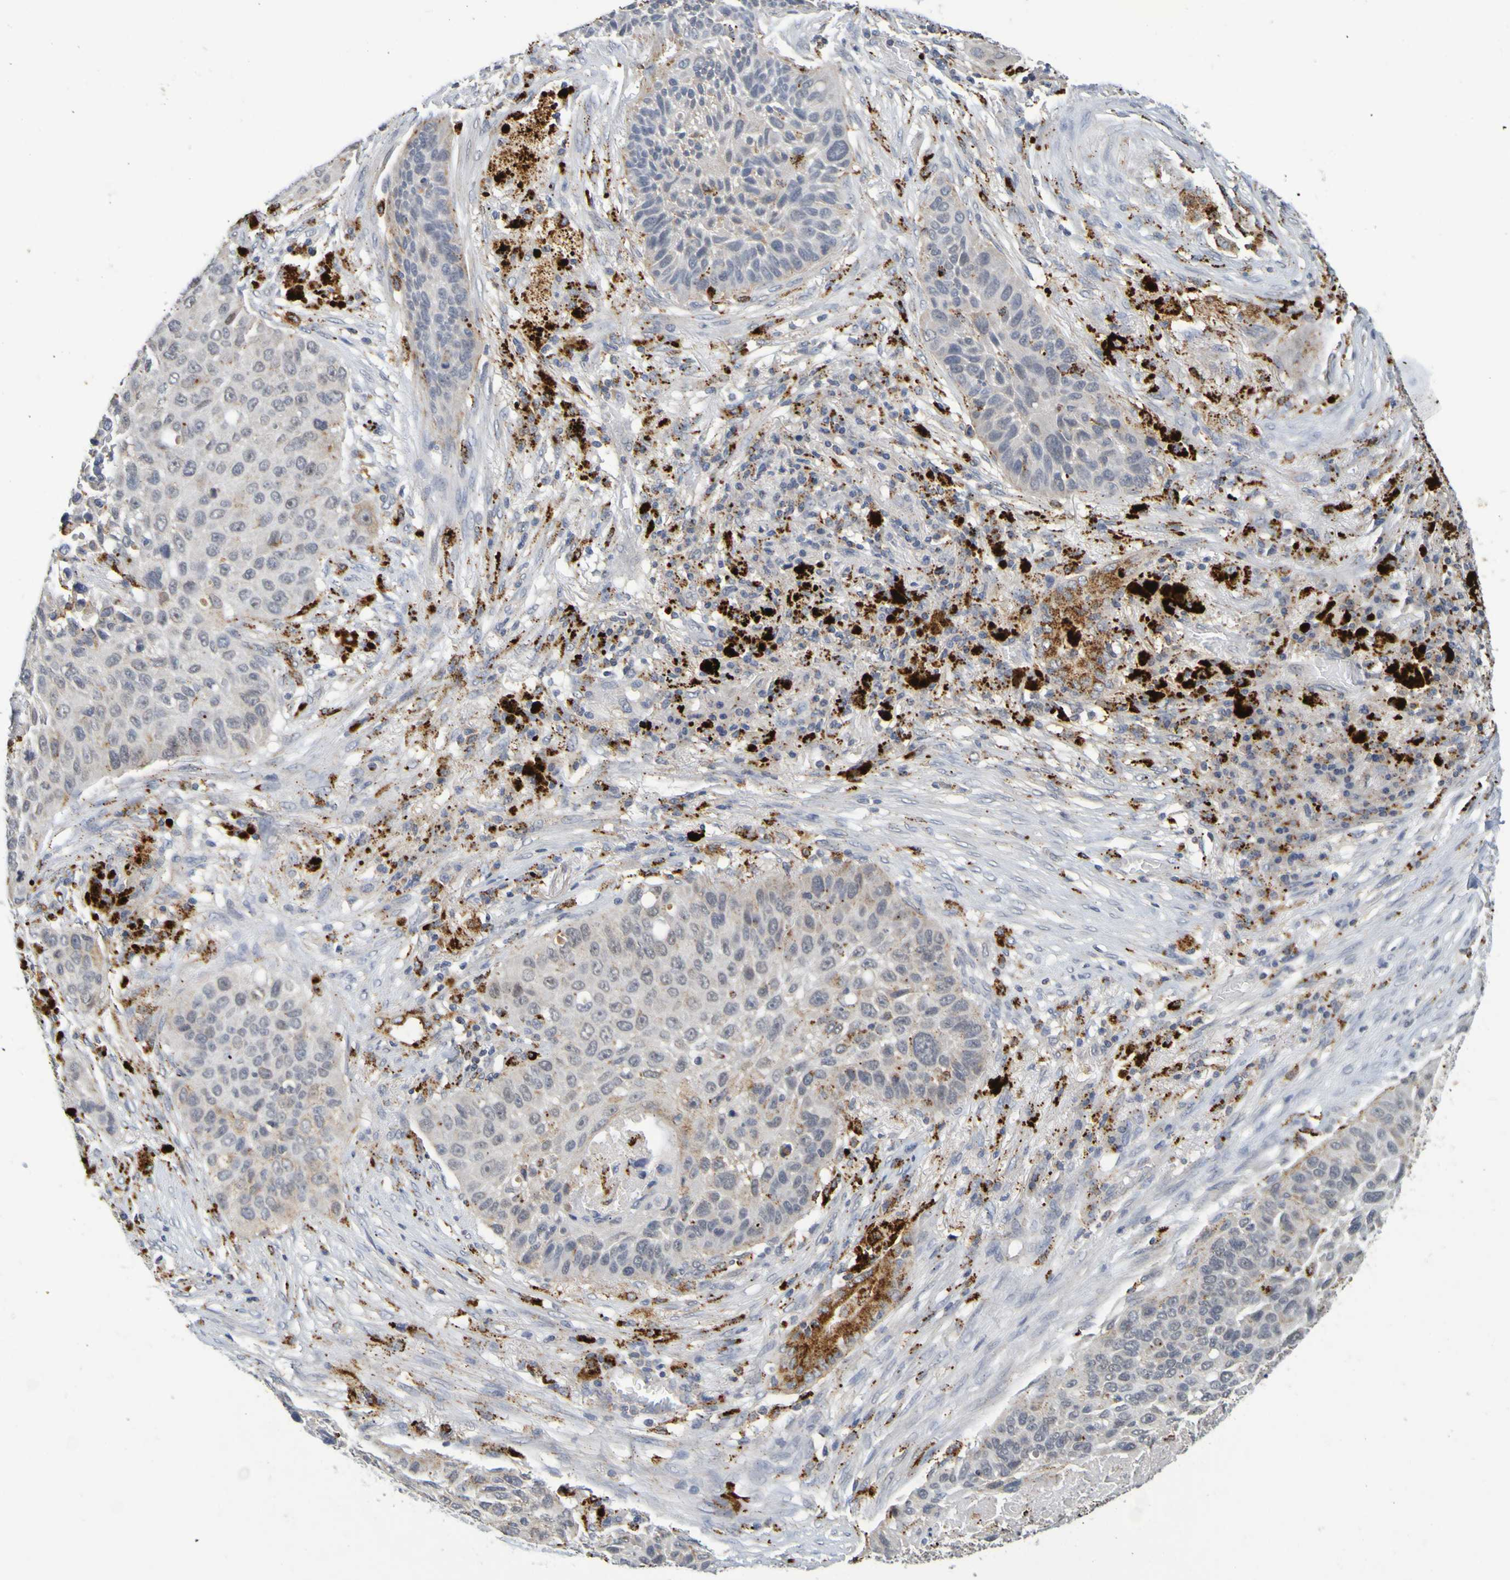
{"staining": {"intensity": "weak", "quantity": "<25%", "location": "cytoplasmic/membranous"}, "tissue": "lung cancer", "cell_type": "Tumor cells", "image_type": "cancer", "snomed": [{"axis": "morphology", "description": "Squamous cell carcinoma, NOS"}, {"axis": "topography", "description": "Lung"}], "caption": "Immunohistochemistry (IHC) histopathology image of lung cancer (squamous cell carcinoma) stained for a protein (brown), which shows no positivity in tumor cells. The staining is performed using DAB (3,3'-diaminobenzidine) brown chromogen with nuclei counter-stained in using hematoxylin.", "gene": "TPH1", "patient": {"sex": "male", "age": 57}}